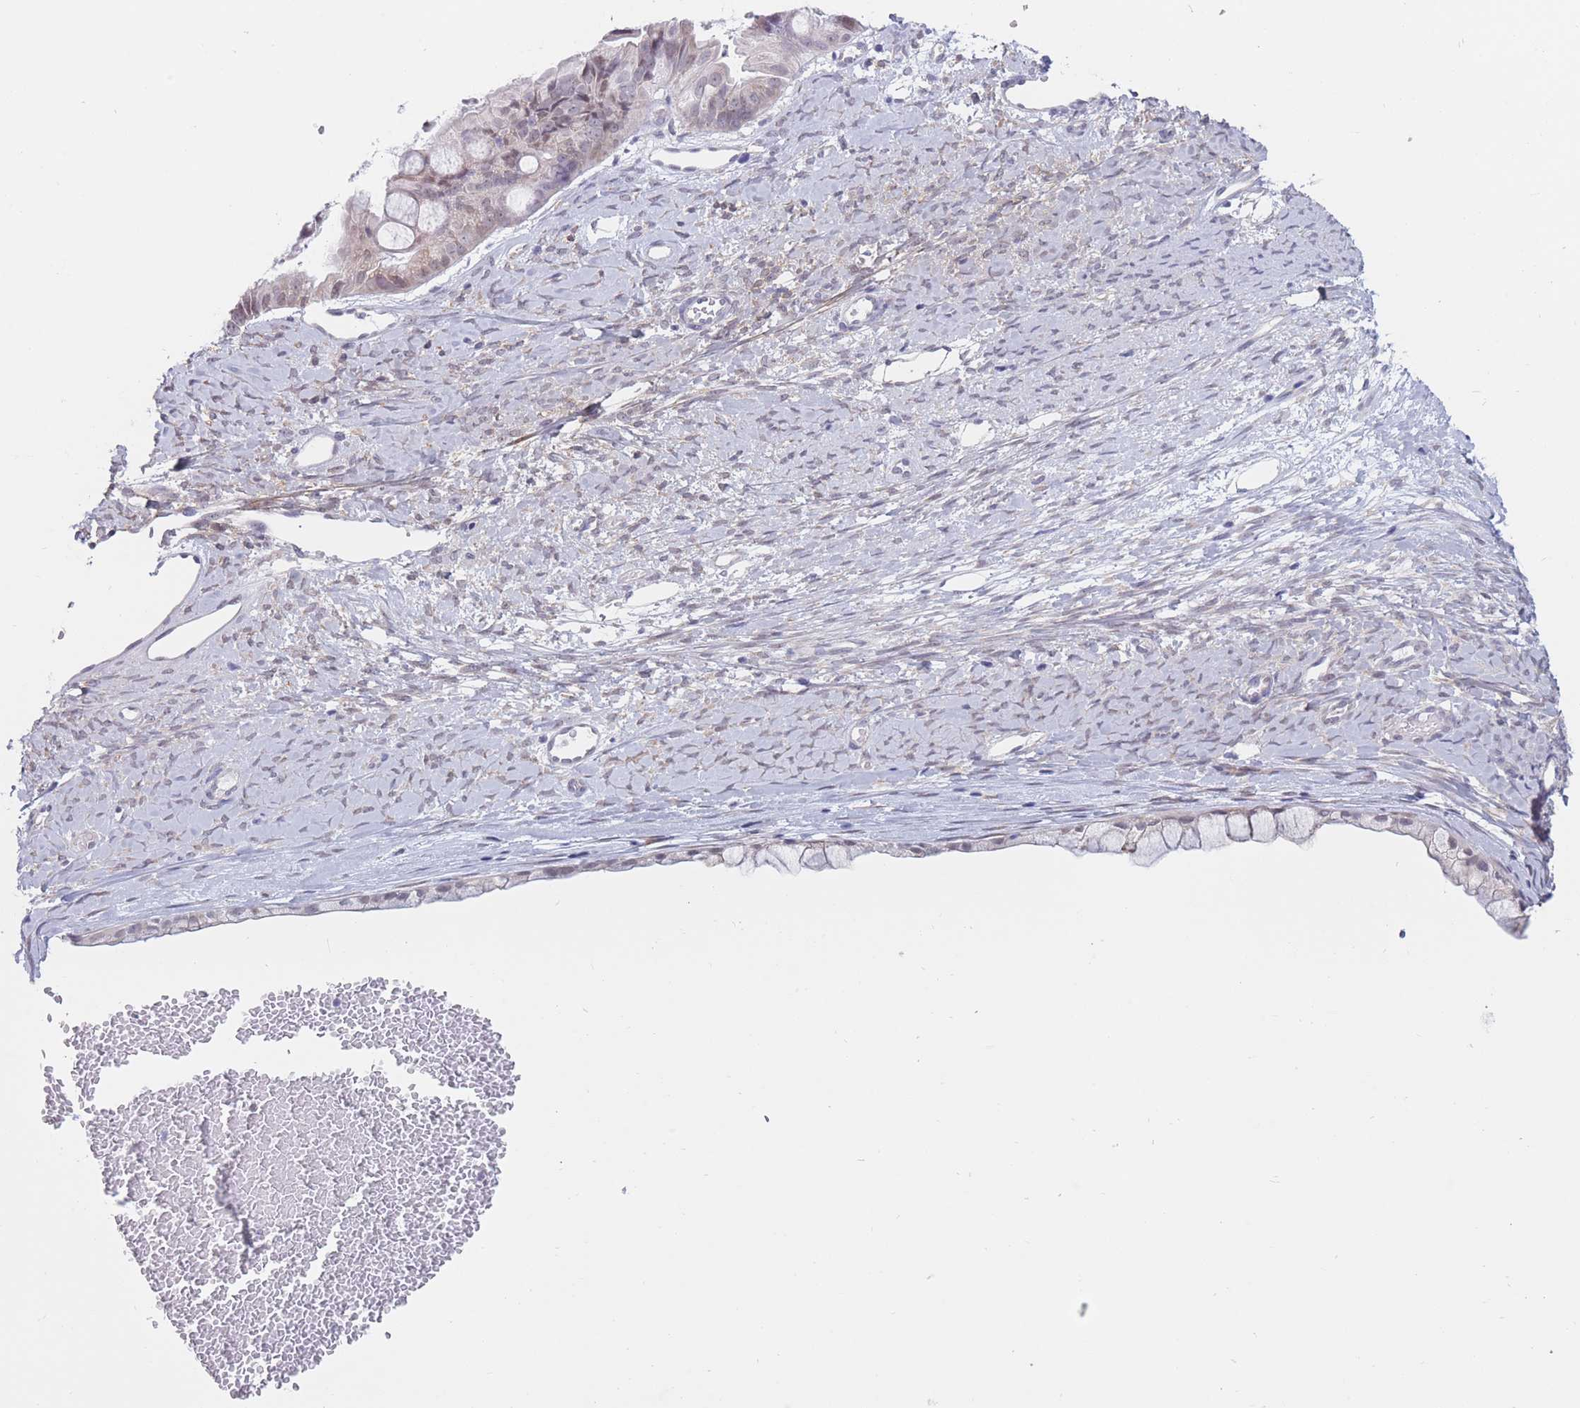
{"staining": {"intensity": "weak", "quantity": "<25%", "location": "nuclear"}, "tissue": "ovarian cancer", "cell_type": "Tumor cells", "image_type": "cancer", "snomed": [{"axis": "morphology", "description": "Cystadenocarcinoma, mucinous, NOS"}, {"axis": "topography", "description": "Ovary"}], "caption": "Immunohistochemistry (IHC) of ovarian cancer (mucinous cystadenocarcinoma) demonstrates no positivity in tumor cells.", "gene": "COL27A1", "patient": {"sex": "female", "age": 61}}